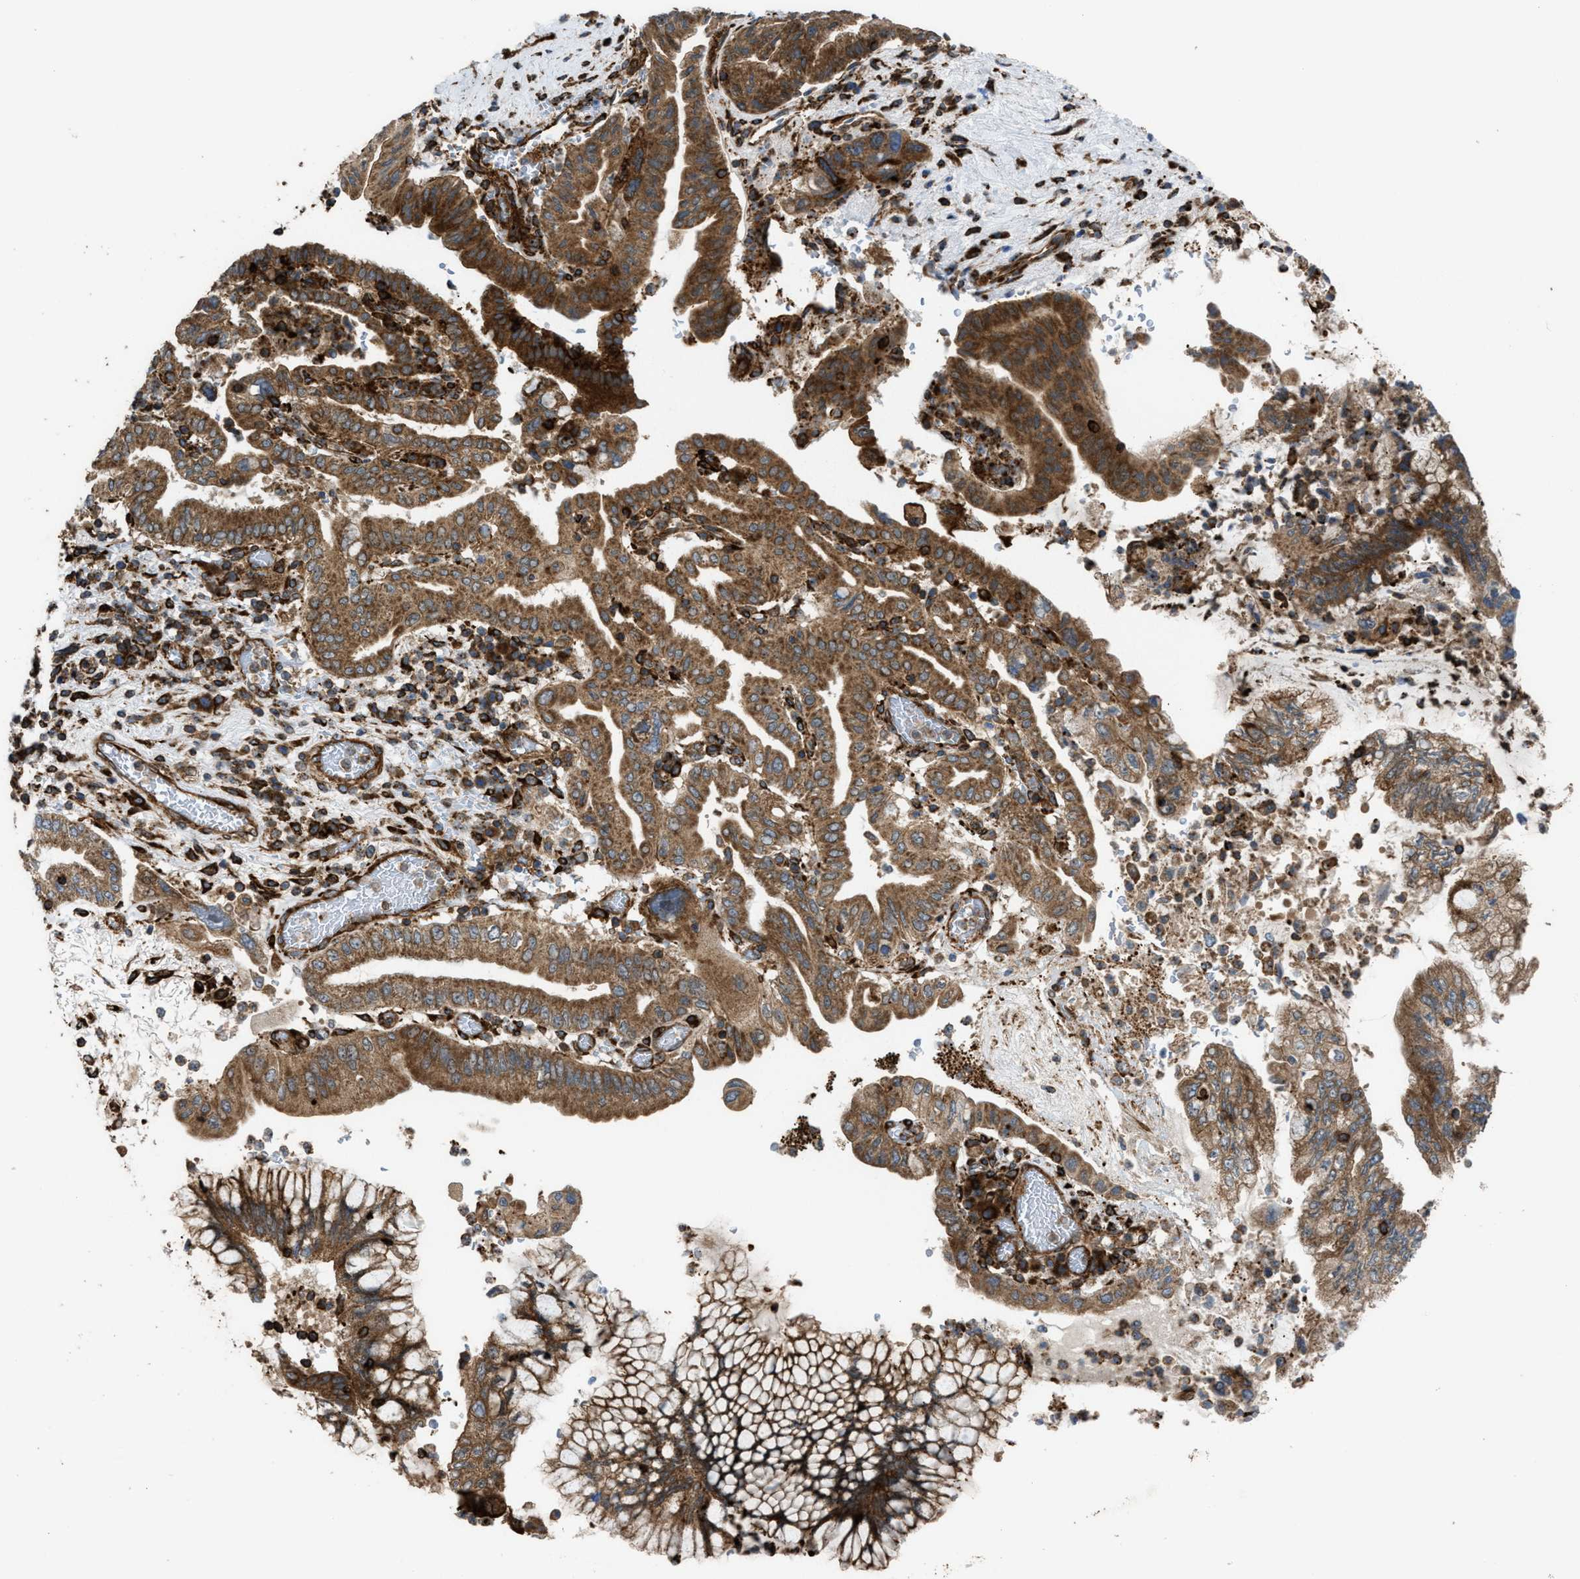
{"staining": {"intensity": "strong", "quantity": ">75%", "location": "cytoplasmic/membranous"}, "tissue": "pancreatic cancer", "cell_type": "Tumor cells", "image_type": "cancer", "snomed": [{"axis": "morphology", "description": "Adenocarcinoma, NOS"}, {"axis": "topography", "description": "Pancreas"}], "caption": "Protein analysis of adenocarcinoma (pancreatic) tissue shows strong cytoplasmic/membranous expression in approximately >75% of tumor cells.", "gene": "EGLN1", "patient": {"sex": "female", "age": 73}}